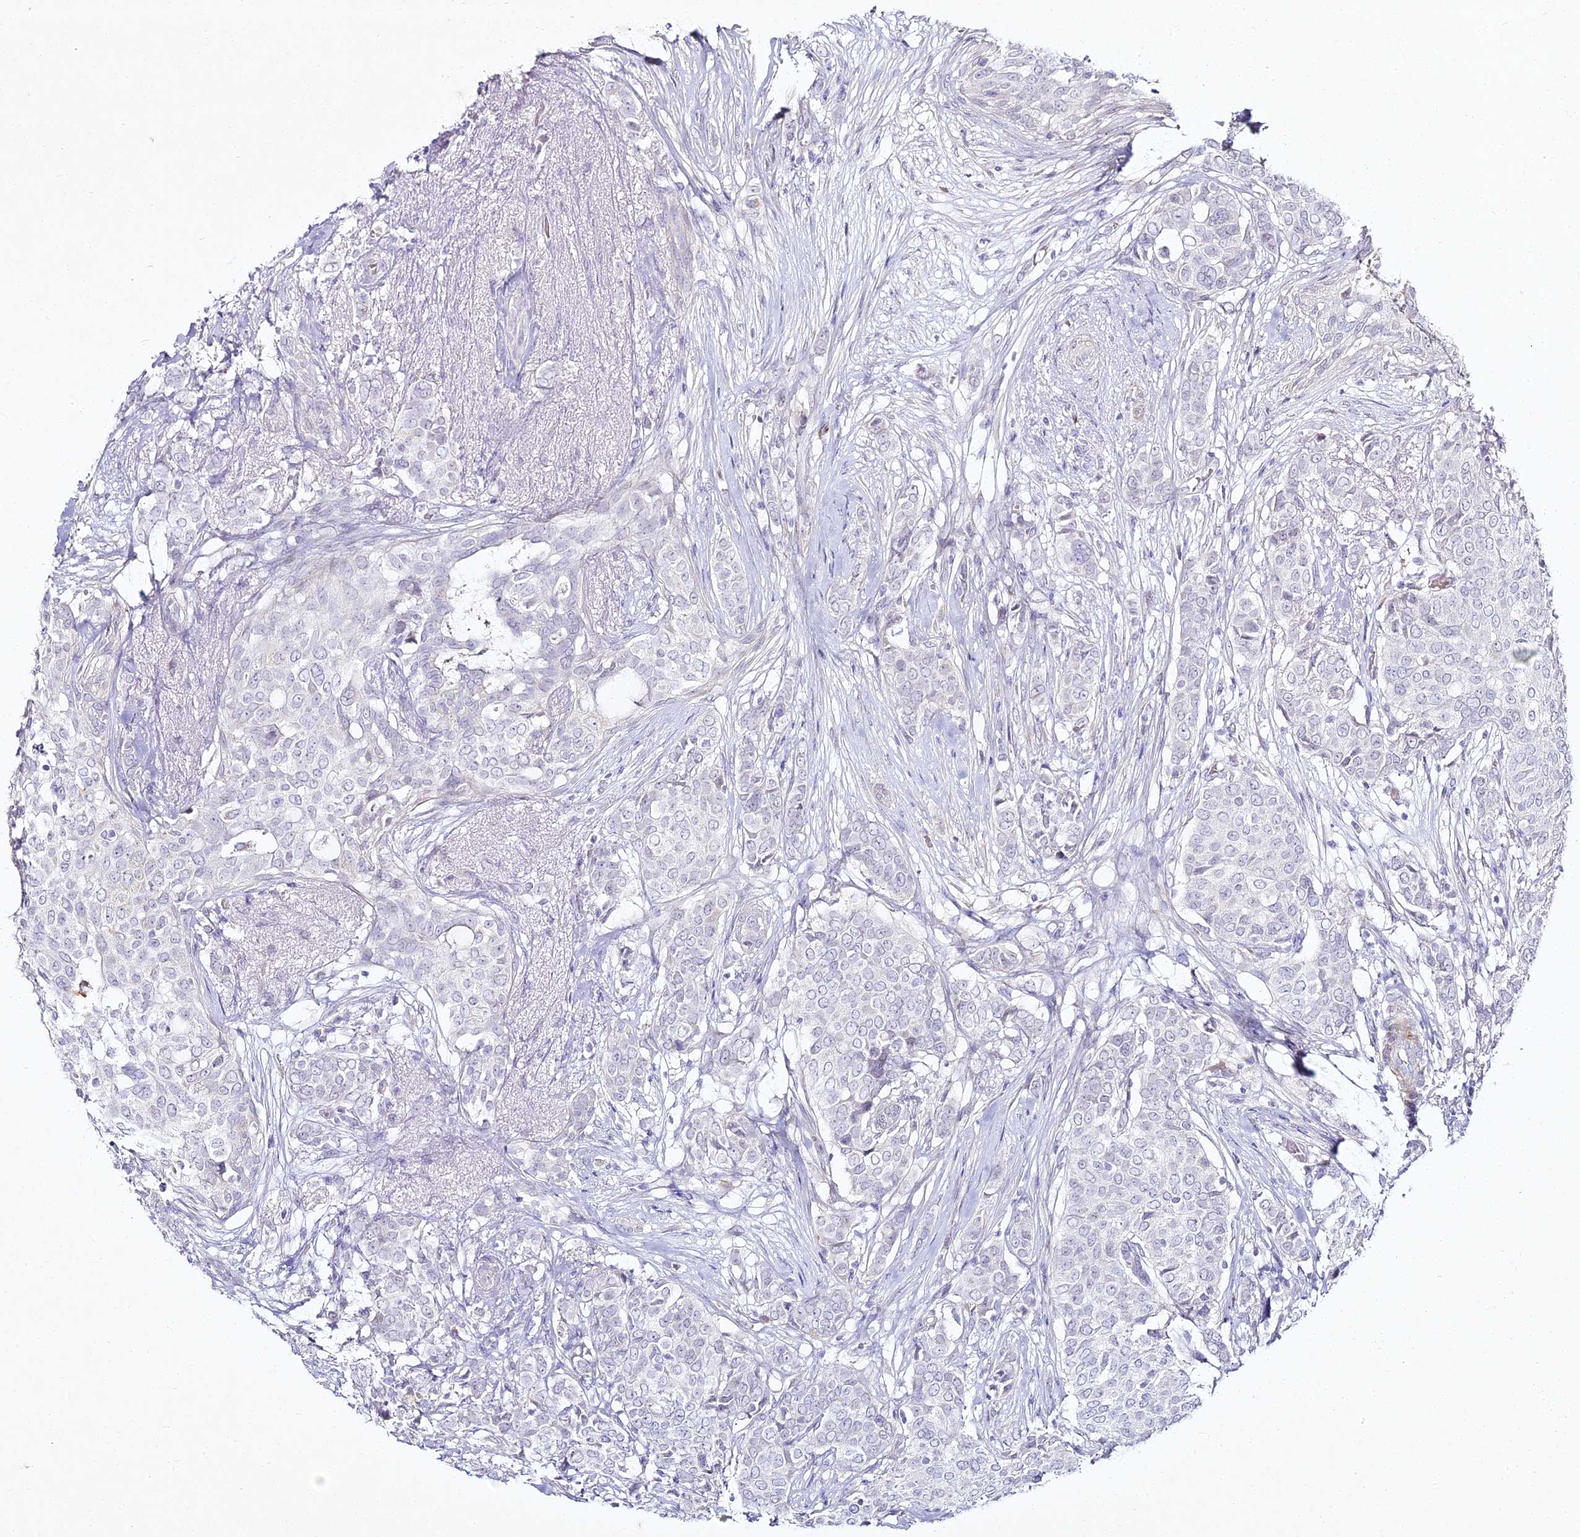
{"staining": {"intensity": "negative", "quantity": "none", "location": "none"}, "tissue": "breast cancer", "cell_type": "Tumor cells", "image_type": "cancer", "snomed": [{"axis": "morphology", "description": "Lobular carcinoma"}, {"axis": "topography", "description": "Breast"}], "caption": "Tumor cells show no significant staining in breast cancer.", "gene": "ALPG", "patient": {"sex": "female", "age": 51}}